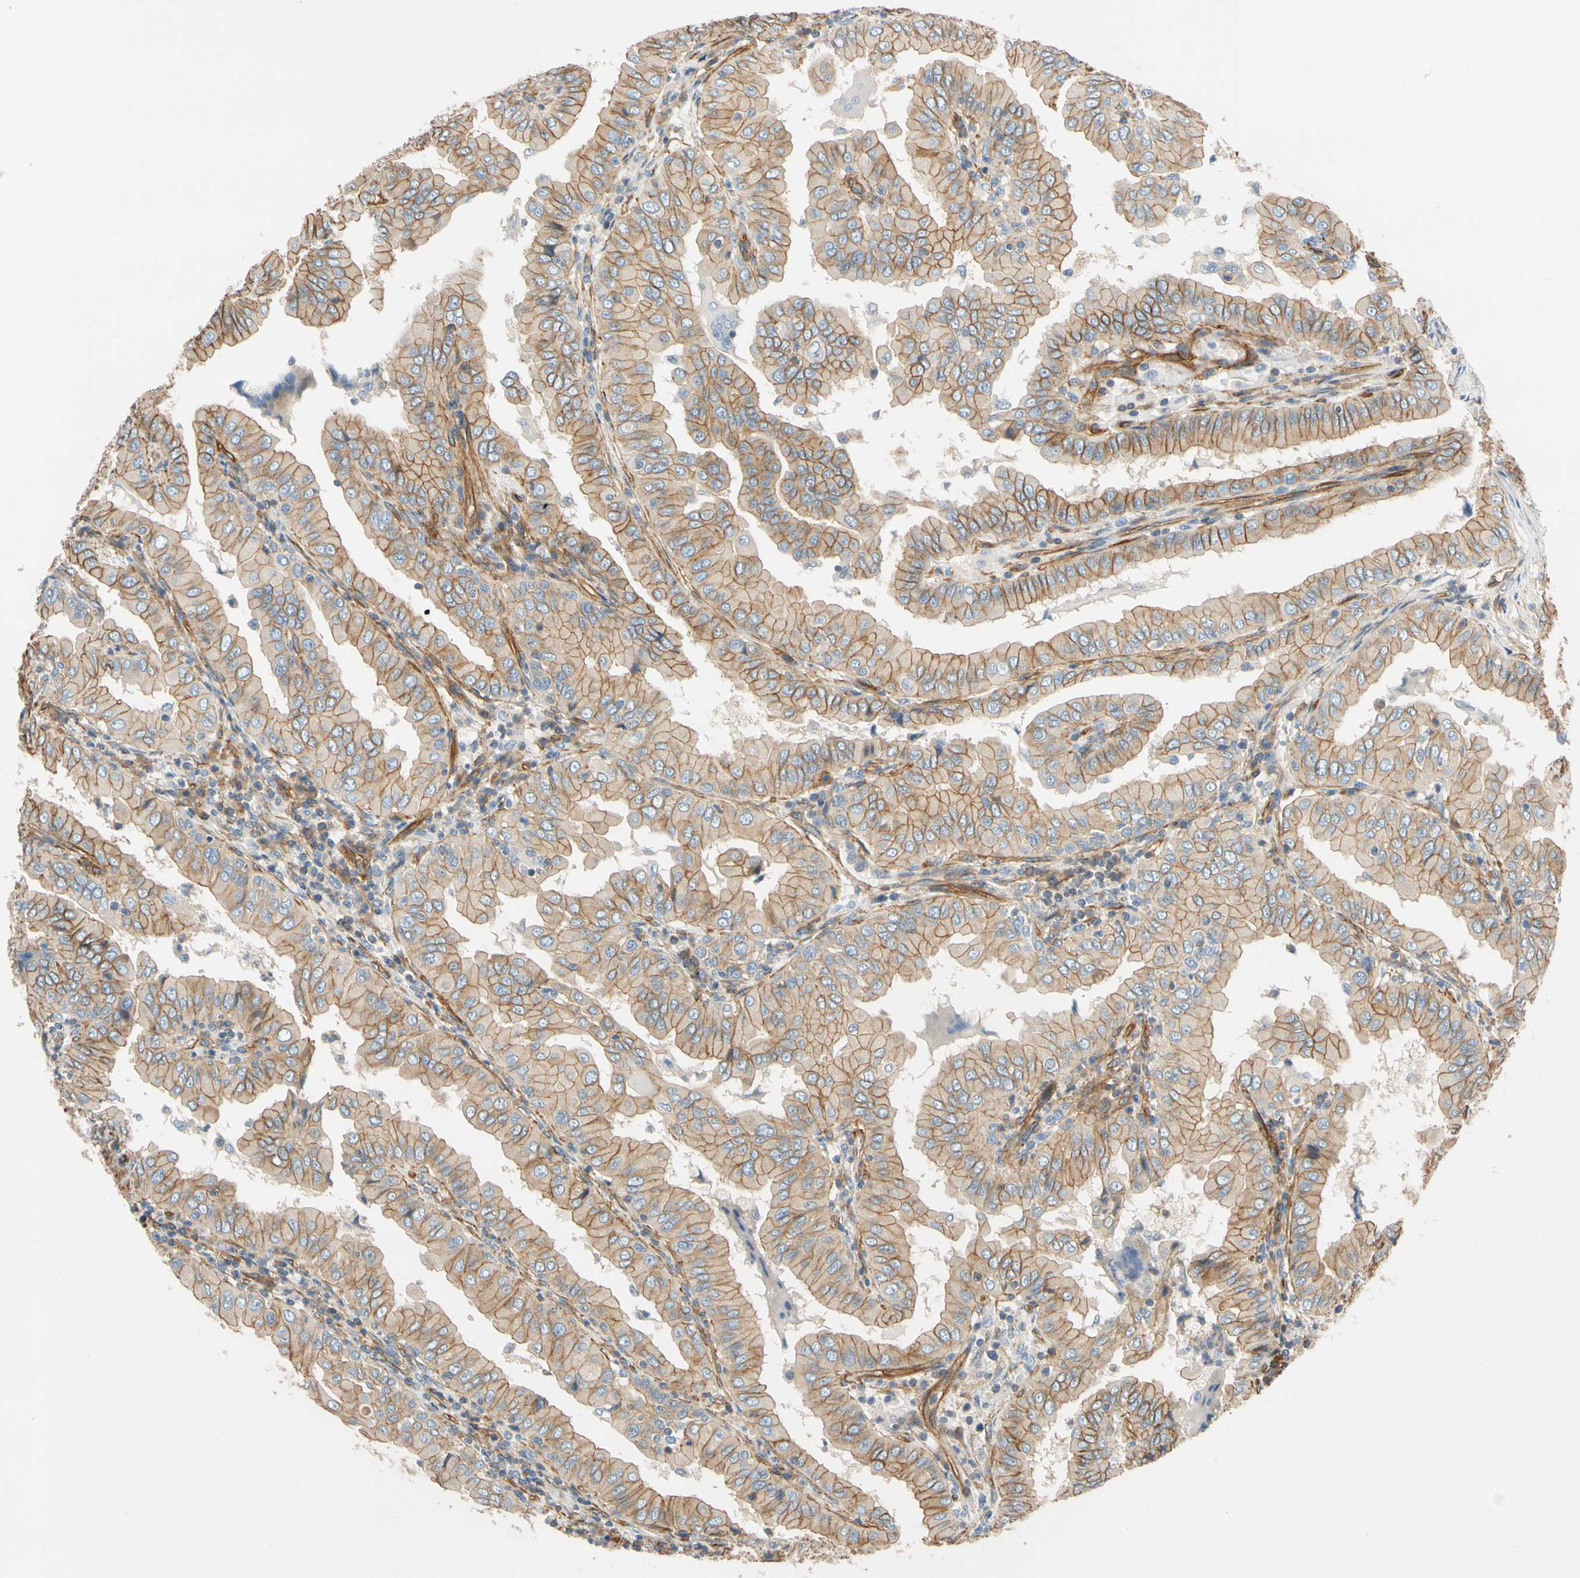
{"staining": {"intensity": "weak", "quantity": ">75%", "location": "cytoplasmic/membranous"}, "tissue": "thyroid cancer", "cell_type": "Tumor cells", "image_type": "cancer", "snomed": [{"axis": "morphology", "description": "Papillary adenocarcinoma, NOS"}, {"axis": "topography", "description": "Thyroid gland"}], "caption": "IHC staining of thyroid papillary adenocarcinoma, which displays low levels of weak cytoplasmic/membranous staining in approximately >75% of tumor cells indicating weak cytoplasmic/membranous protein positivity. The staining was performed using DAB (3,3'-diaminobenzidine) (brown) for protein detection and nuclei were counterstained in hematoxylin (blue).", "gene": "SPTAN1", "patient": {"sex": "male", "age": 33}}